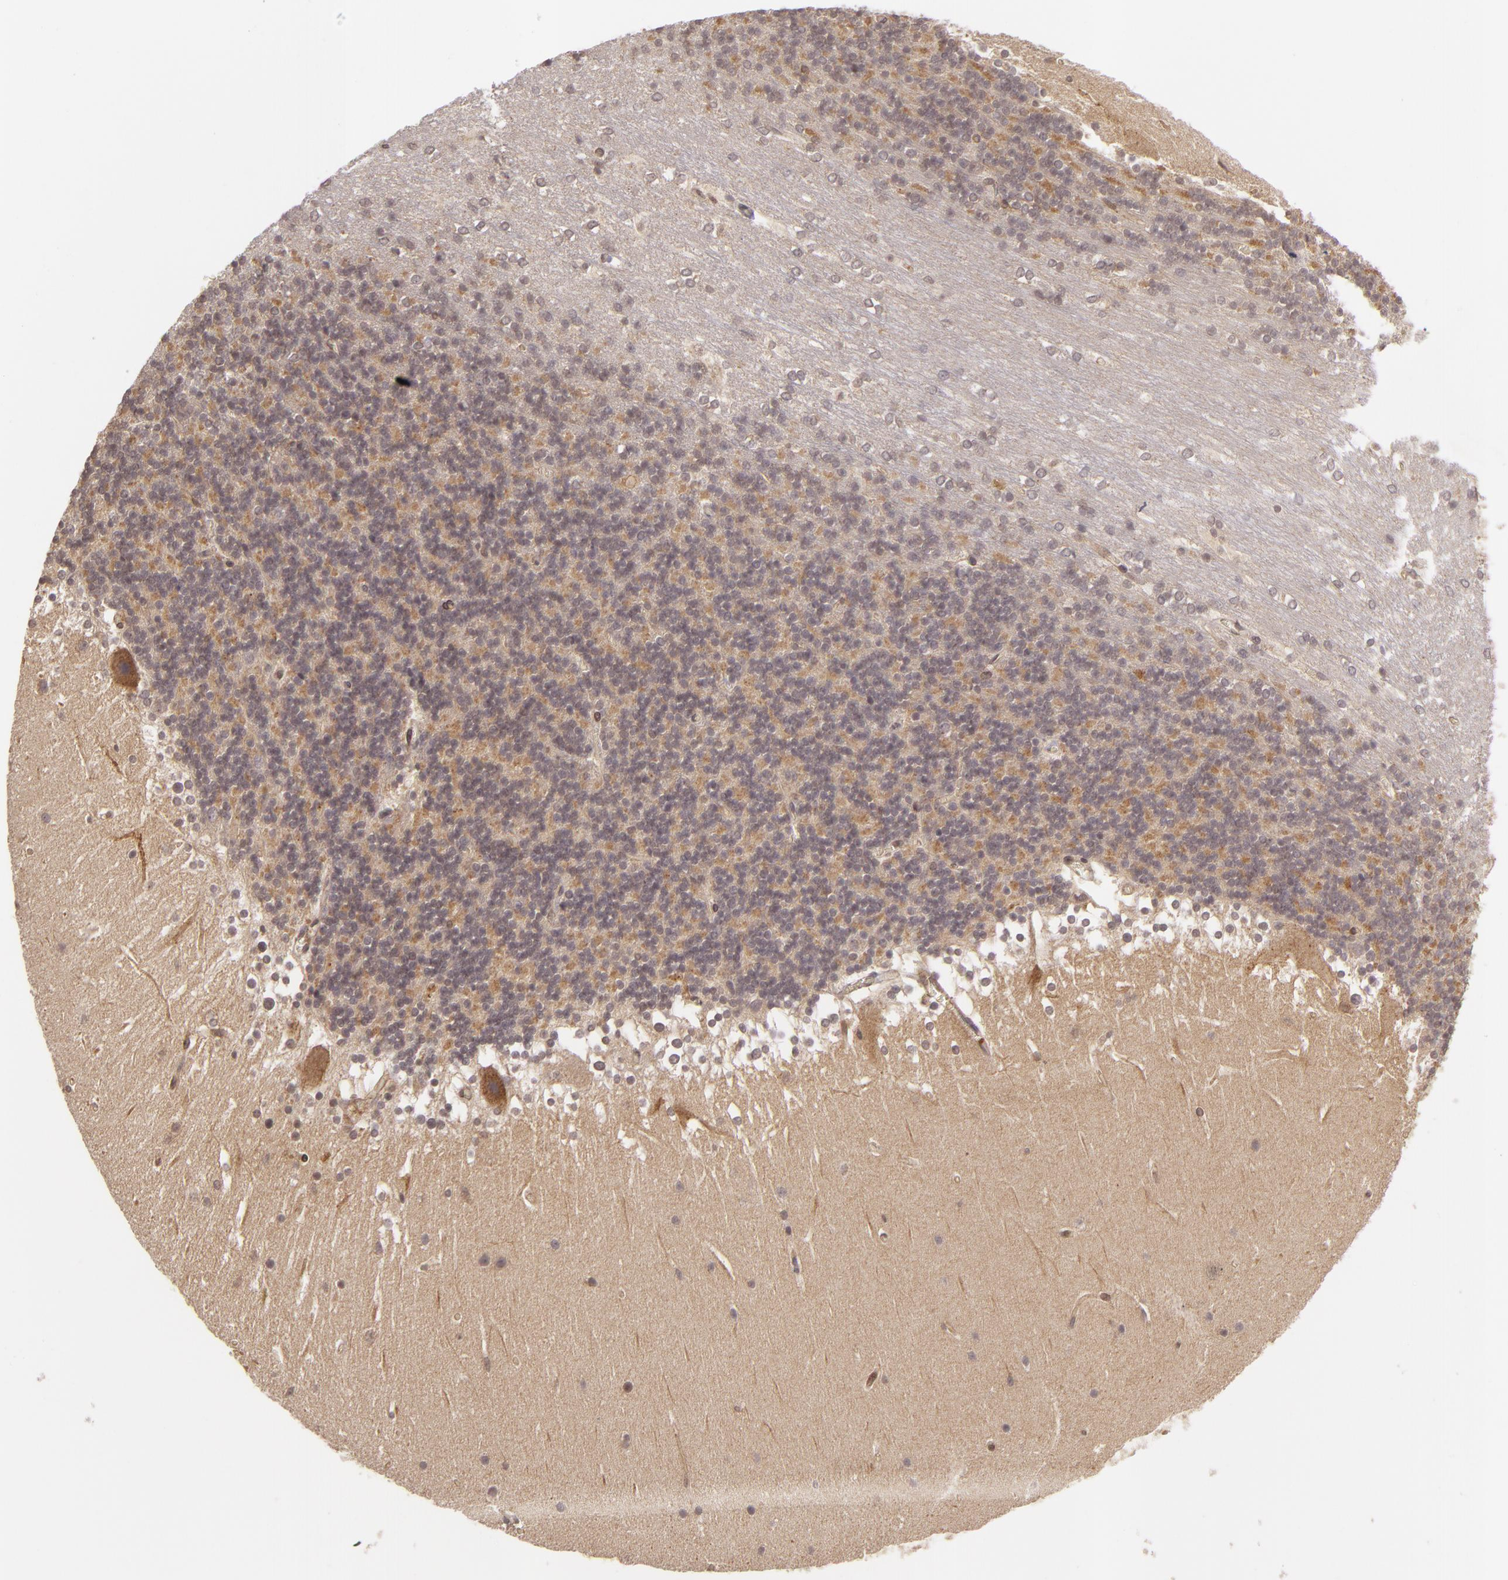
{"staining": {"intensity": "weak", "quantity": ">75%", "location": "cytoplasmic/membranous"}, "tissue": "cerebellum", "cell_type": "Cells in granular layer", "image_type": "normal", "snomed": [{"axis": "morphology", "description": "Normal tissue, NOS"}, {"axis": "topography", "description": "Cerebellum"}], "caption": "Cerebellum stained with a protein marker reveals weak staining in cells in granular layer.", "gene": "ZBTB33", "patient": {"sex": "female", "age": 19}}